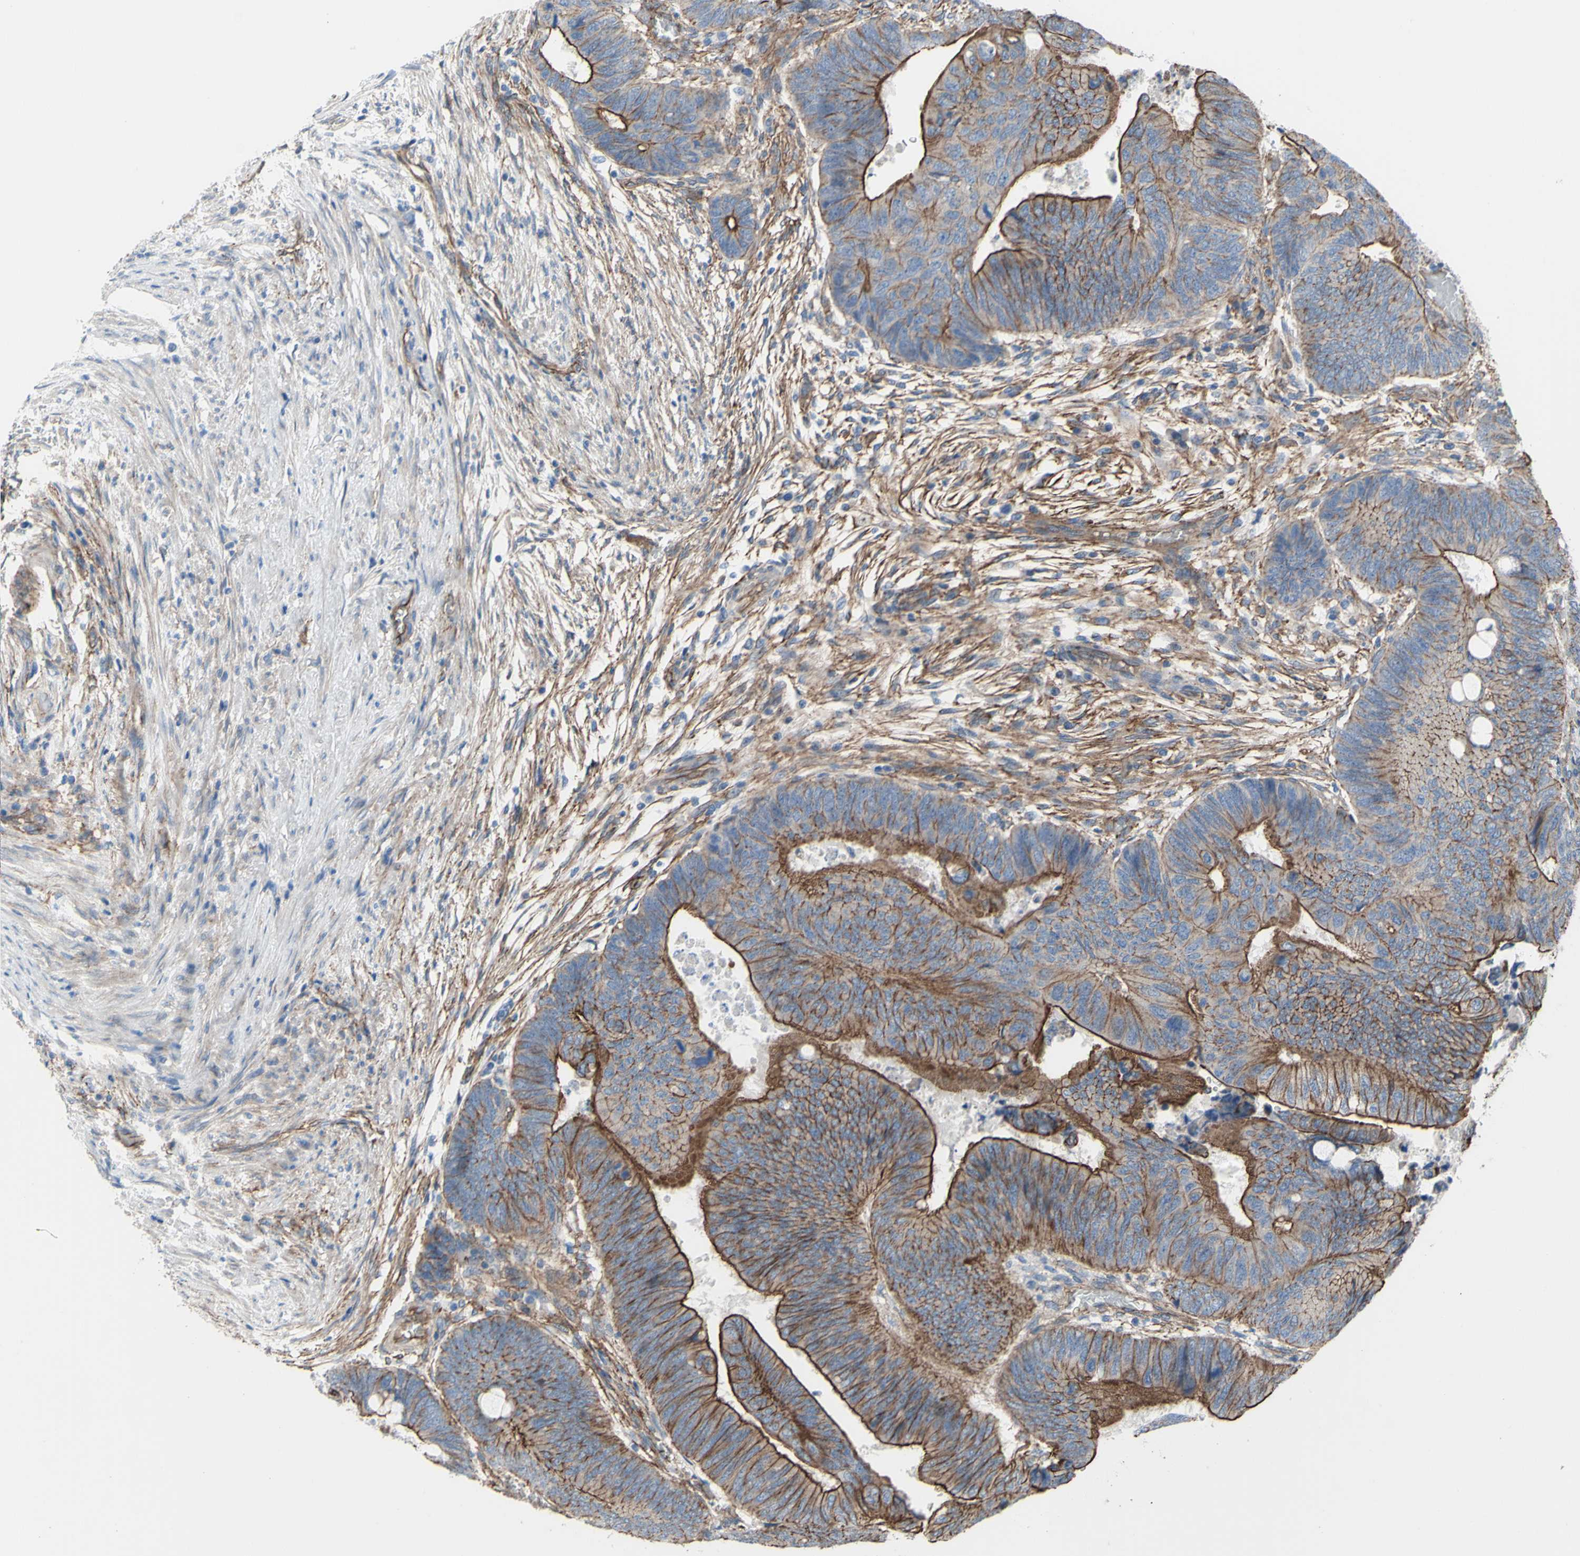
{"staining": {"intensity": "strong", "quantity": ">75%", "location": "cytoplasmic/membranous"}, "tissue": "colorectal cancer", "cell_type": "Tumor cells", "image_type": "cancer", "snomed": [{"axis": "morphology", "description": "Normal tissue, NOS"}, {"axis": "morphology", "description": "Adenocarcinoma, NOS"}, {"axis": "topography", "description": "Rectum"}, {"axis": "topography", "description": "Peripheral nerve tissue"}], "caption": "This photomicrograph displays immunohistochemistry staining of colorectal cancer, with high strong cytoplasmic/membranous expression in approximately >75% of tumor cells.", "gene": "TPBG", "patient": {"sex": "male", "age": 92}}